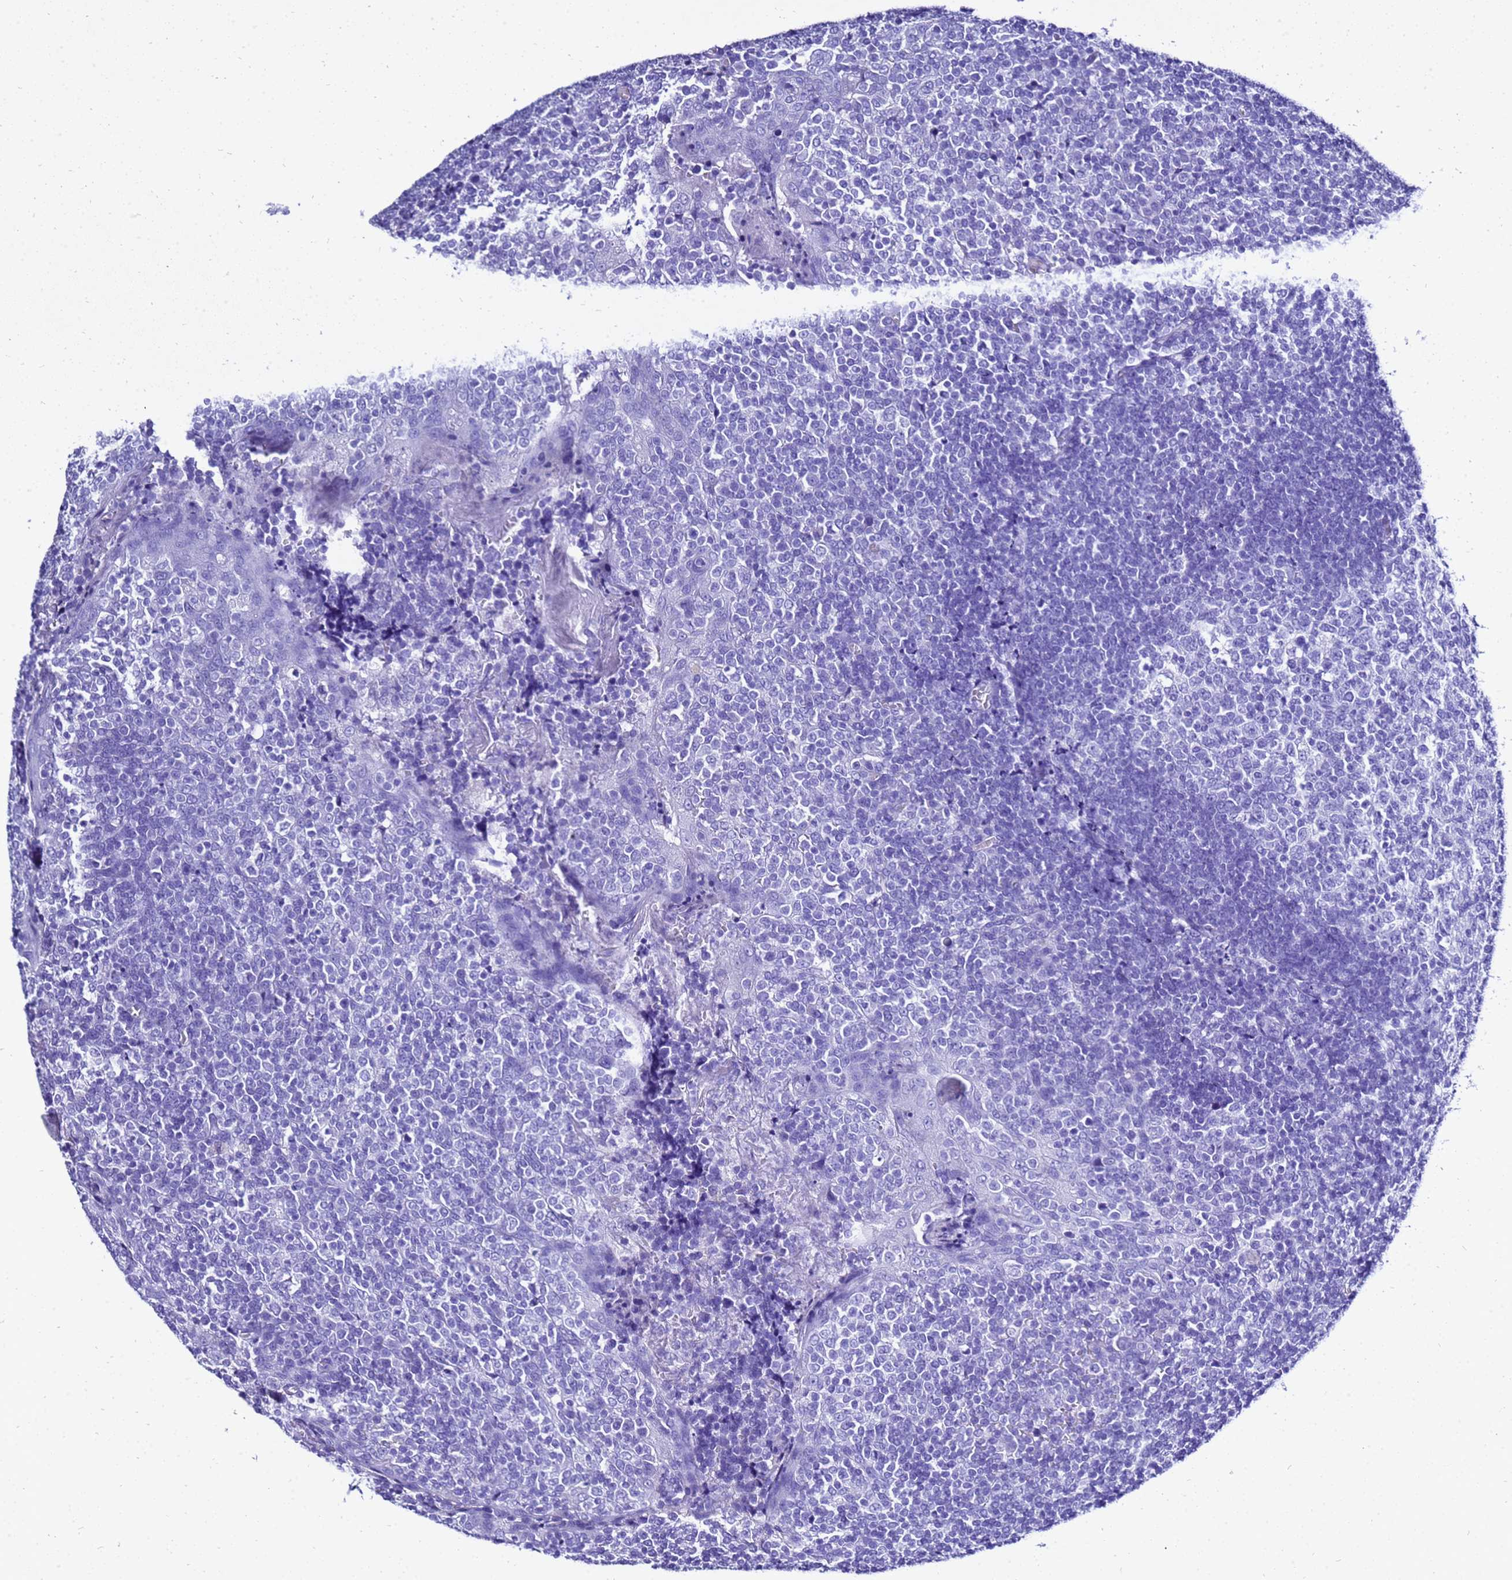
{"staining": {"intensity": "negative", "quantity": "none", "location": "none"}, "tissue": "tonsil", "cell_type": "Germinal center cells", "image_type": "normal", "snomed": [{"axis": "morphology", "description": "Normal tissue, NOS"}, {"axis": "topography", "description": "Tonsil"}], "caption": "High magnification brightfield microscopy of unremarkable tonsil stained with DAB (3,3'-diaminobenzidine) (brown) and counterstained with hematoxylin (blue): germinal center cells show no significant positivity. Nuclei are stained in blue.", "gene": "LIPF", "patient": {"sex": "female", "age": 19}}